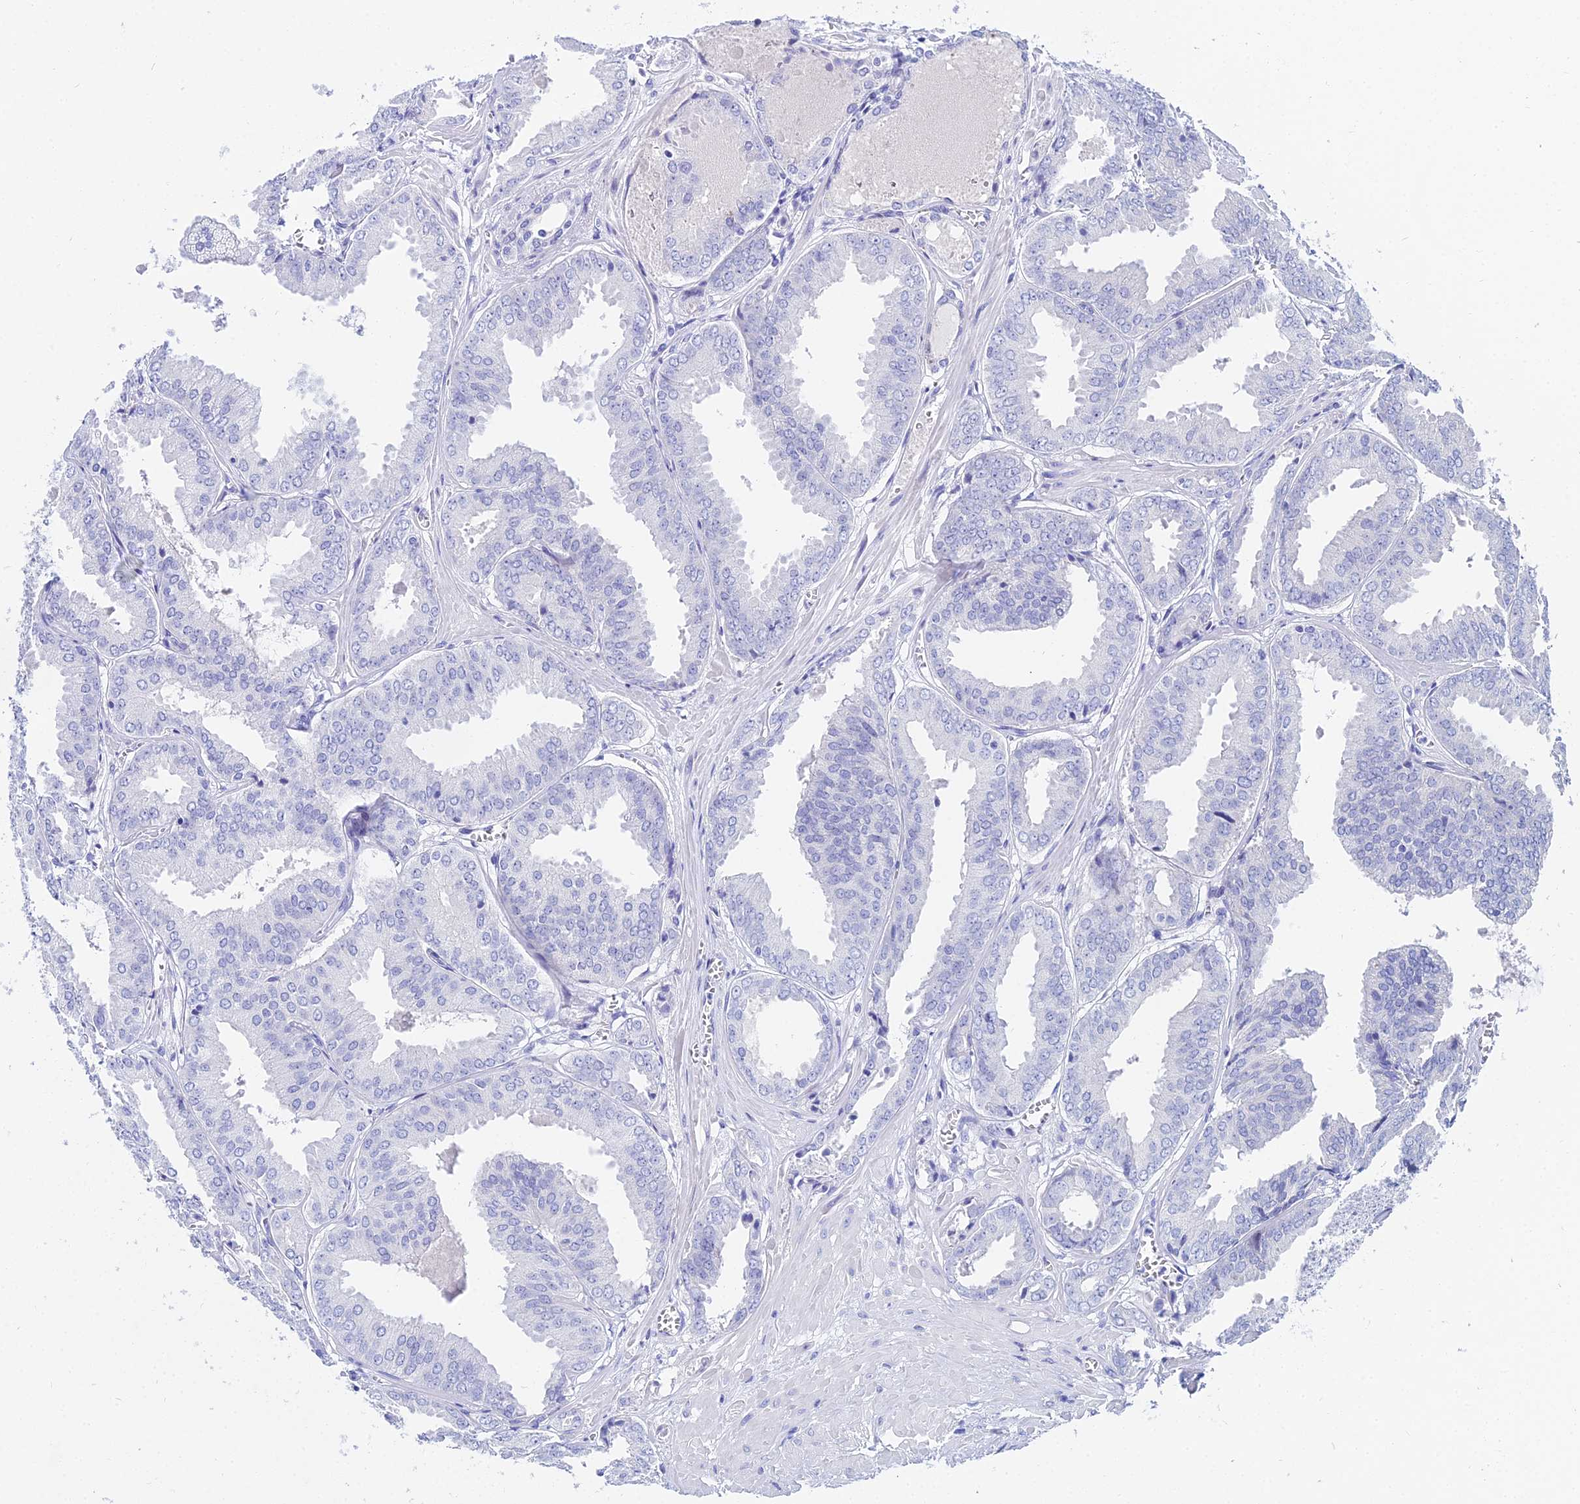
{"staining": {"intensity": "negative", "quantity": "none", "location": "none"}, "tissue": "prostate cancer", "cell_type": "Tumor cells", "image_type": "cancer", "snomed": [{"axis": "morphology", "description": "Adenocarcinoma, Low grade"}, {"axis": "topography", "description": "Prostate"}], "caption": "A photomicrograph of low-grade adenocarcinoma (prostate) stained for a protein shows no brown staining in tumor cells.", "gene": "HSPA1L", "patient": {"sex": "male", "age": 67}}